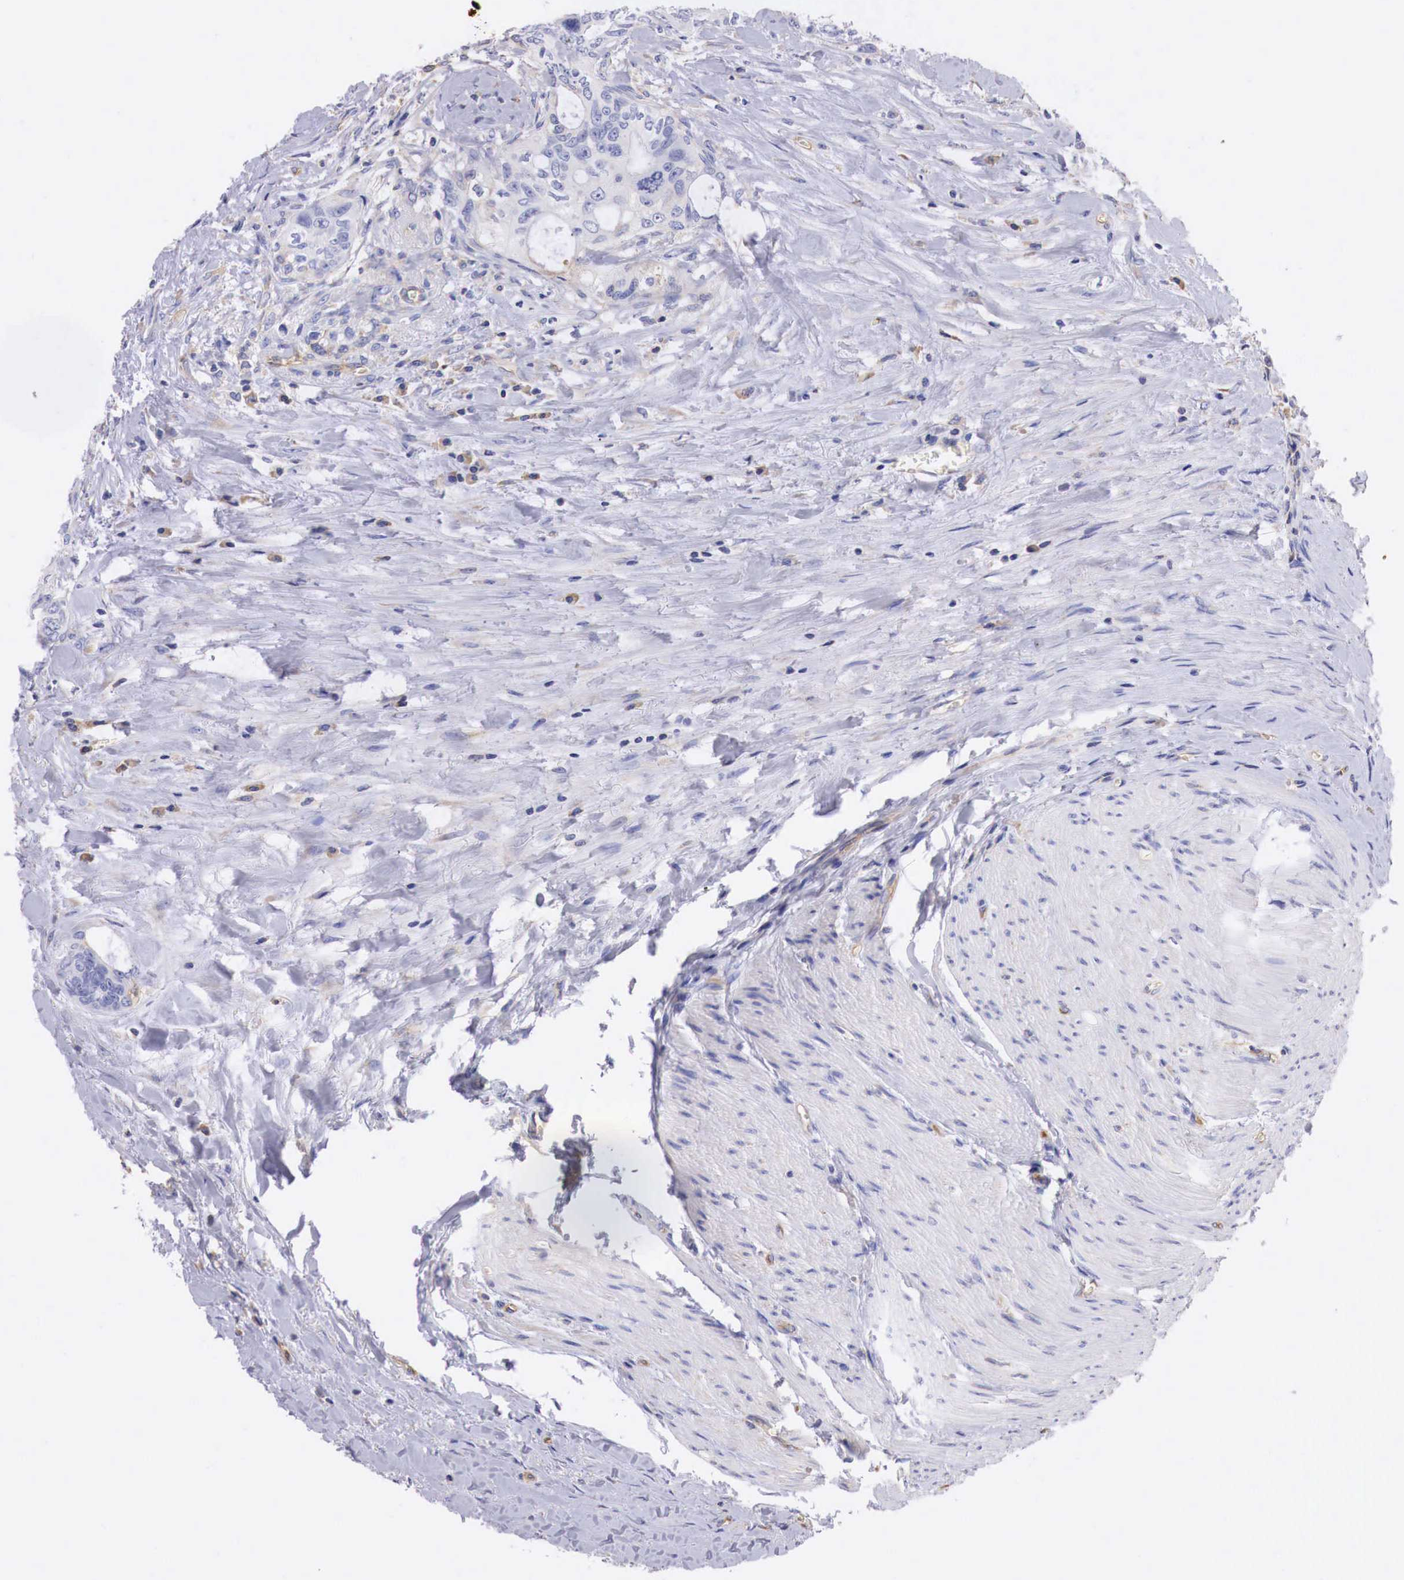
{"staining": {"intensity": "negative", "quantity": "none", "location": "none"}, "tissue": "colorectal cancer", "cell_type": "Tumor cells", "image_type": "cancer", "snomed": [{"axis": "morphology", "description": "Adenocarcinoma, NOS"}, {"axis": "topography", "description": "Rectum"}], "caption": "Immunohistochemical staining of human colorectal cancer demonstrates no significant expression in tumor cells.", "gene": "RDX", "patient": {"sex": "female", "age": 57}}